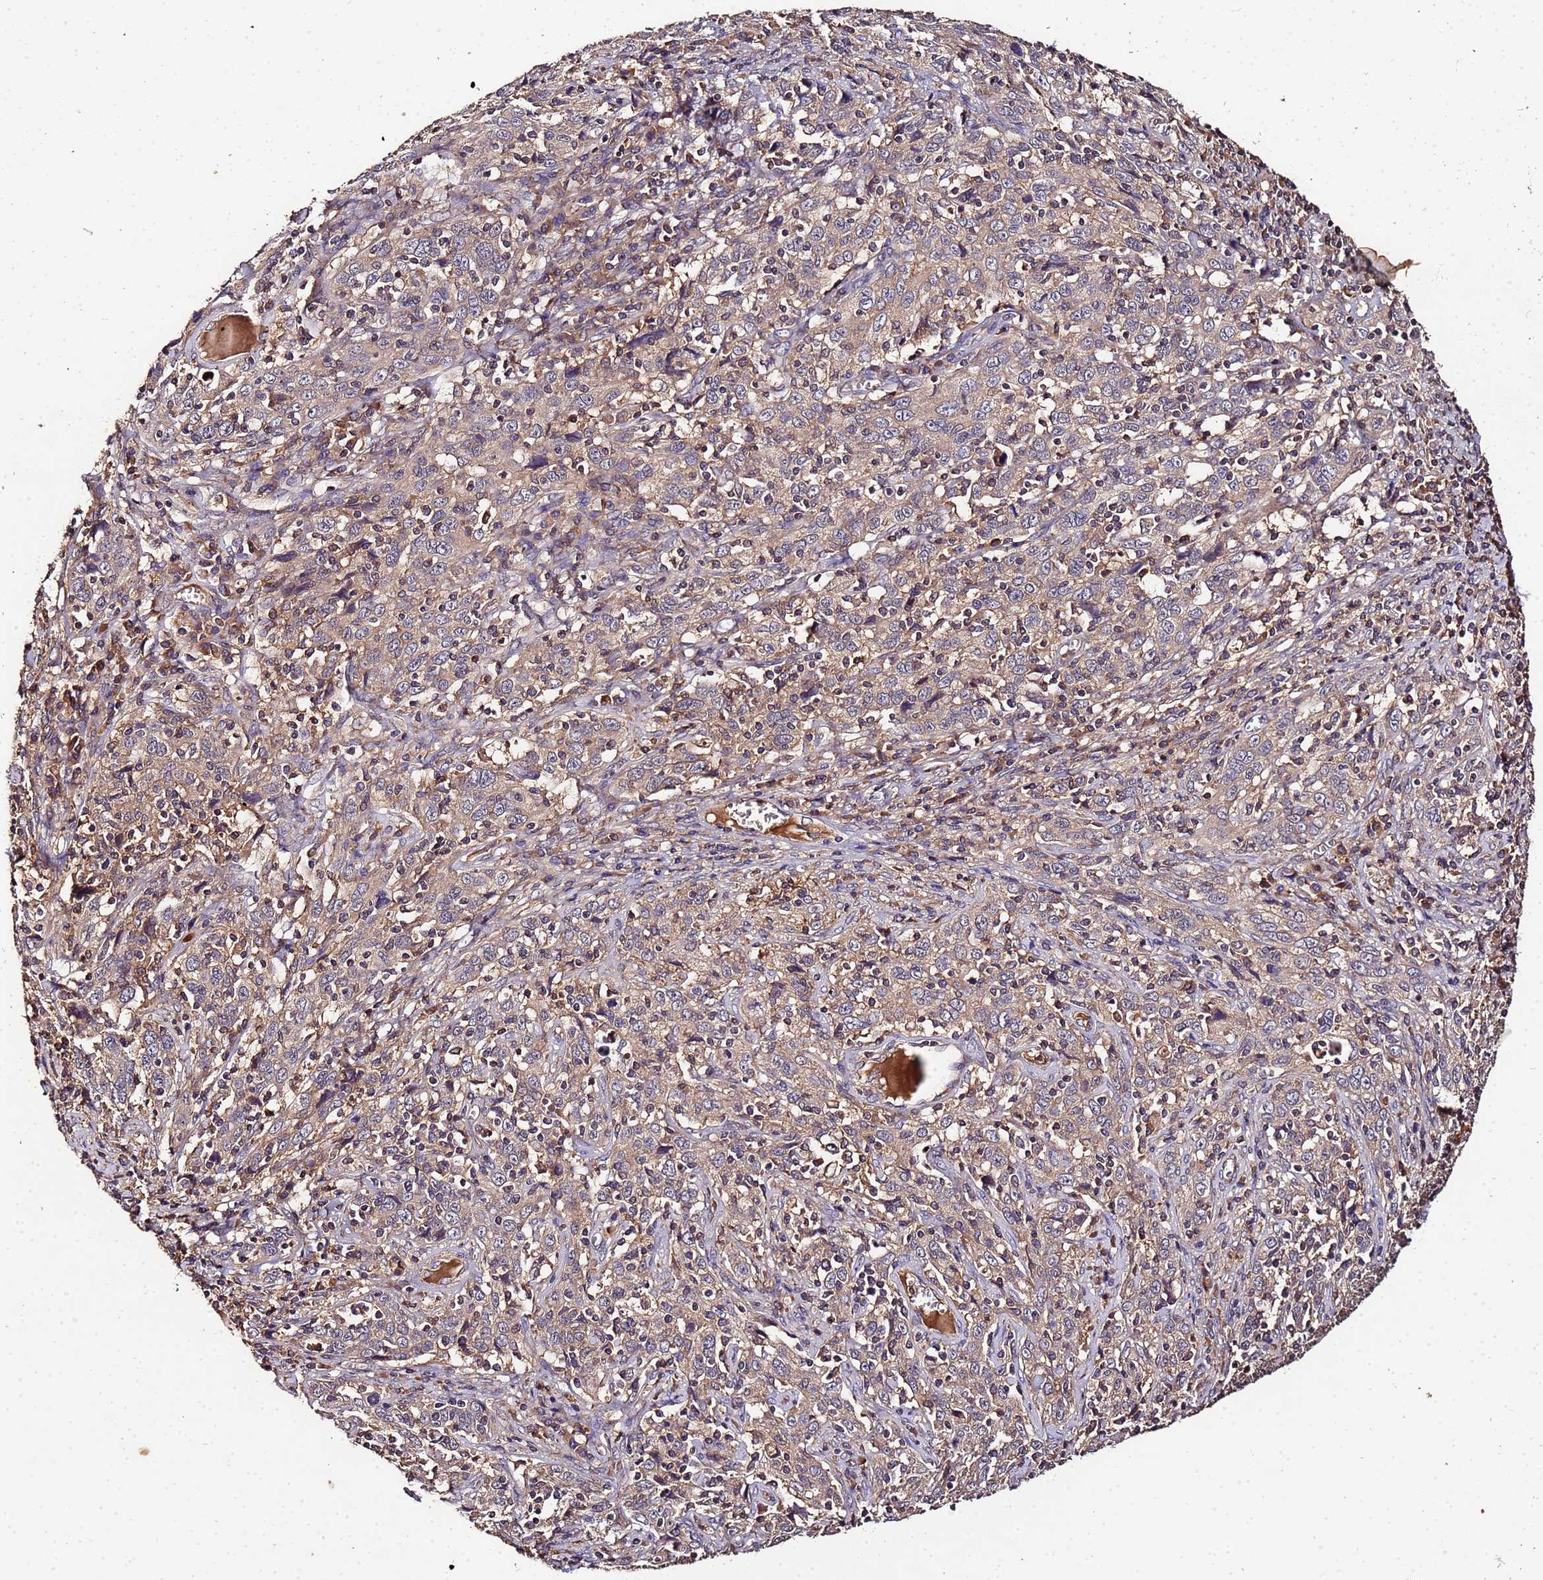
{"staining": {"intensity": "weak", "quantity": ">75%", "location": "cytoplasmic/membranous"}, "tissue": "cervical cancer", "cell_type": "Tumor cells", "image_type": "cancer", "snomed": [{"axis": "morphology", "description": "Squamous cell carcinoma, NOS"}, {"axis": "topography", "description": "Cervix"}], "caption": "A low amount of weak cytoplasmic/membranous positivity is identified in approximately >75% of tumor cells in cervical cancer (squamous cell carcinoma) tissue. The protein is stained brown, and the nuclei are stained in blue (DAB IHC with brightfield microscopy, high magnification).", "gene": "MTERF1", "patient": {"sex": "female", "age": 46}}